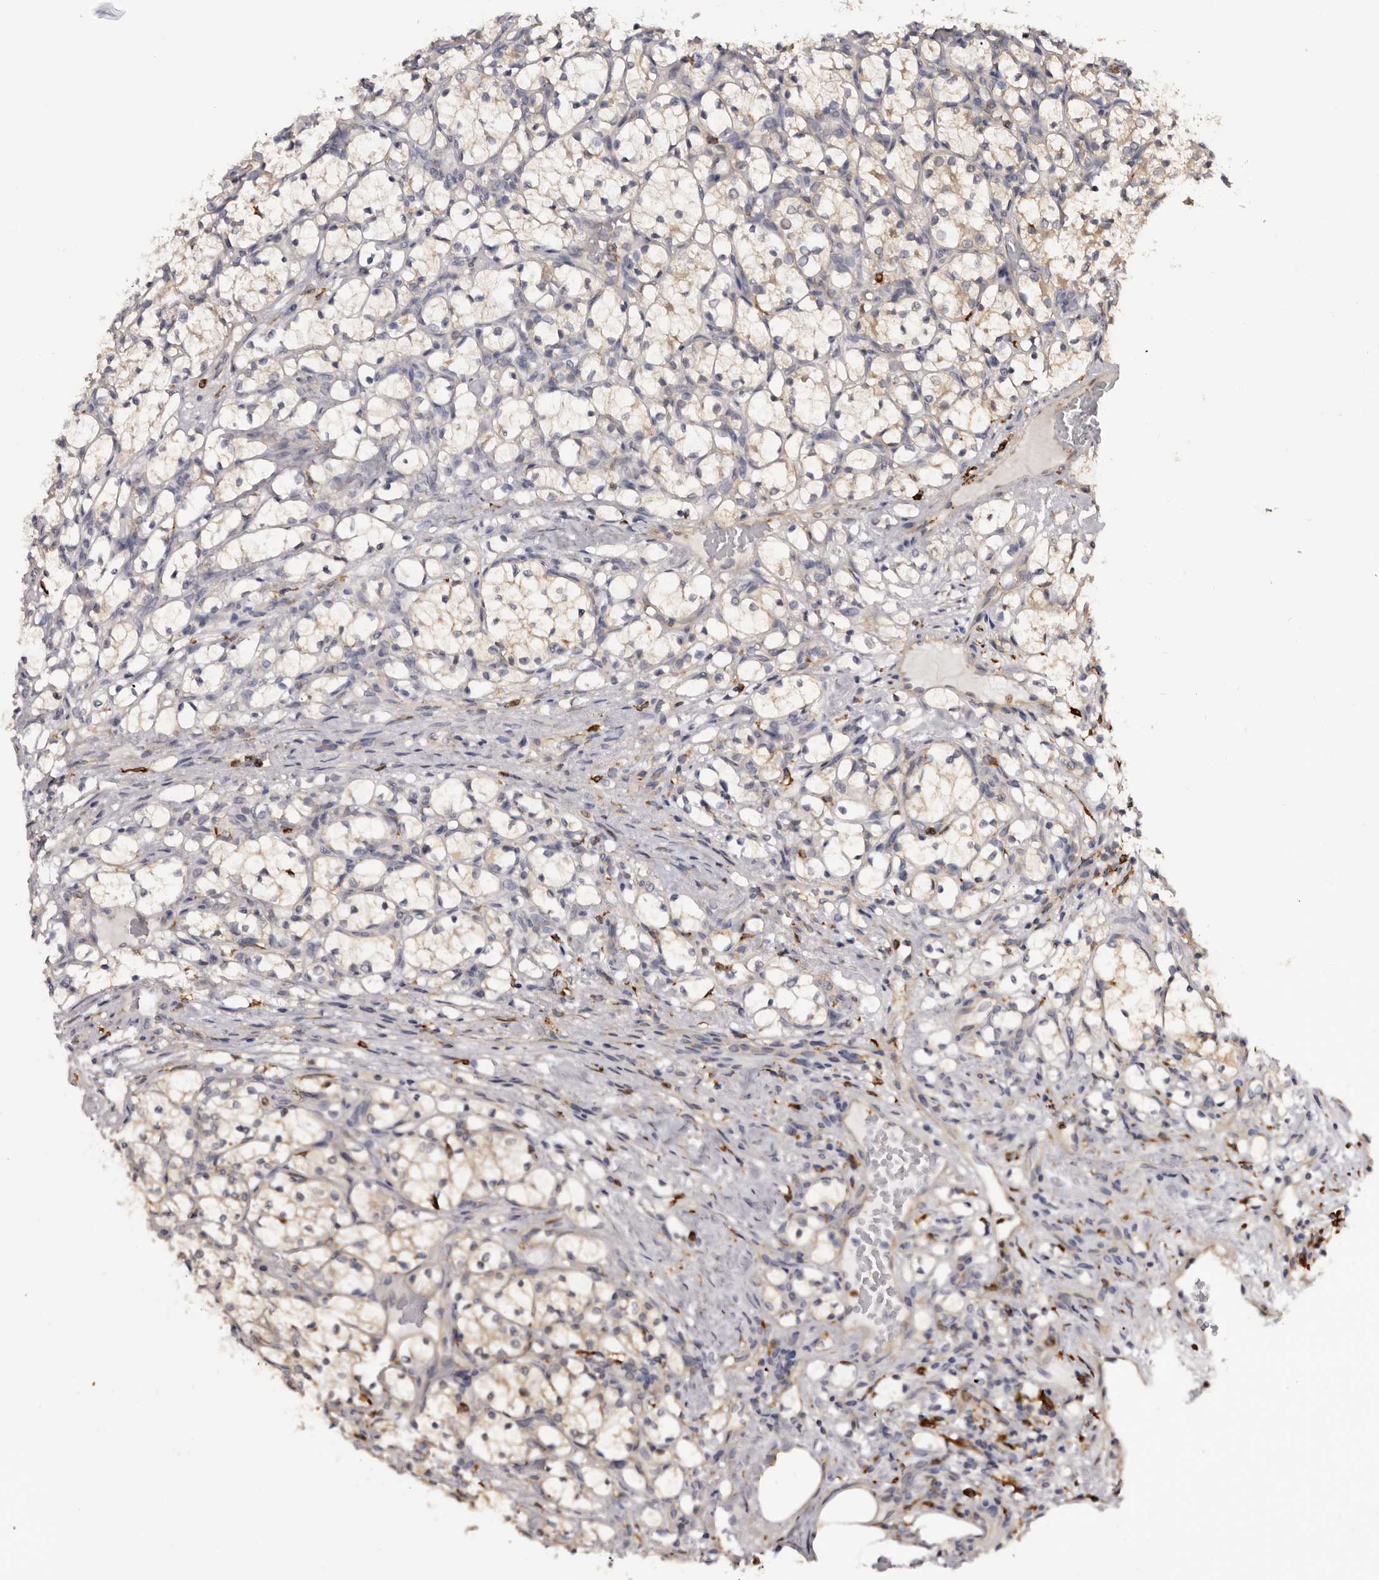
{"staining": {"intensity": "negative", "quantity": "none", "location": "none"}, "tissue": "renal cancer", "cell_type": "Tumor cells", "image_type": "cancer", "snomed": [{"axis": "morphology", "description": "Adenocarcinoma, NOS"}, {"axis": "topography", "description": "Kidney"}], "caption": "High power microscopy histopathology image of an immunohistochemistry (IHC) image of renal adenocarcinoma, revealing no significant positivity in tumor cells.", "gene": "TNNI1", "patient": {"sex": "female", "age": 69}}